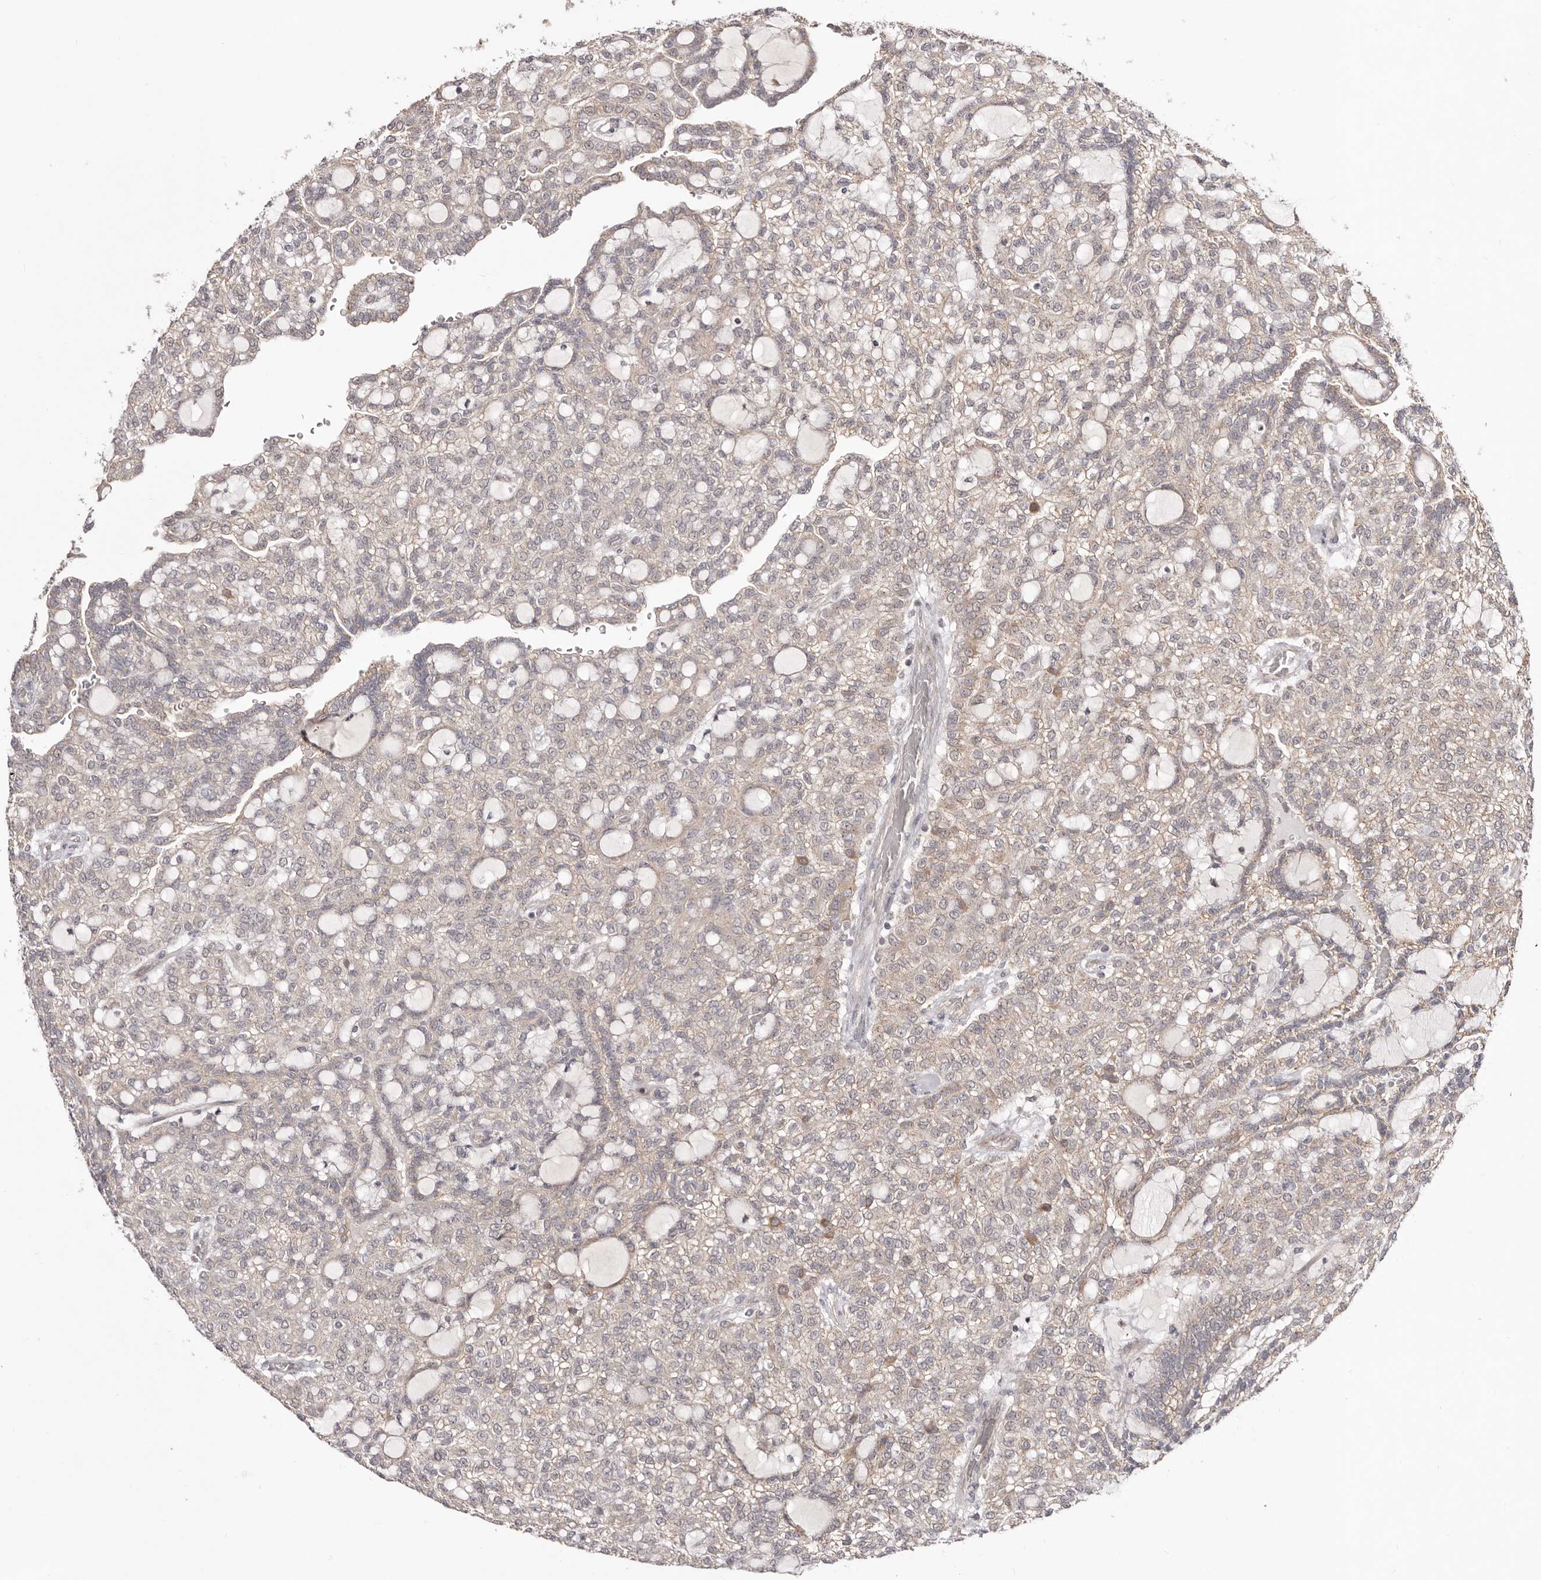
{"staining": {"intensity": "weak", "quantity": "<25%", "location": "cytoplasmic/membranous"}, "tissue": "renal cancer", "cell_type": "Tumor cells", "image_type": "cancer", "snomed": [{"axis": "morphology", "description": "Adenocarcinoma, NOS"}, {"axis": "topography", "description": "Kidney"}], "caption": "This is an immunohistochemistry (IHC) micrograph of human renal cancer (adenocarcinoma). There is no staining in tumor cells.", "gene": "EGR3", "patient": {"sex": "male", "age": 63}}